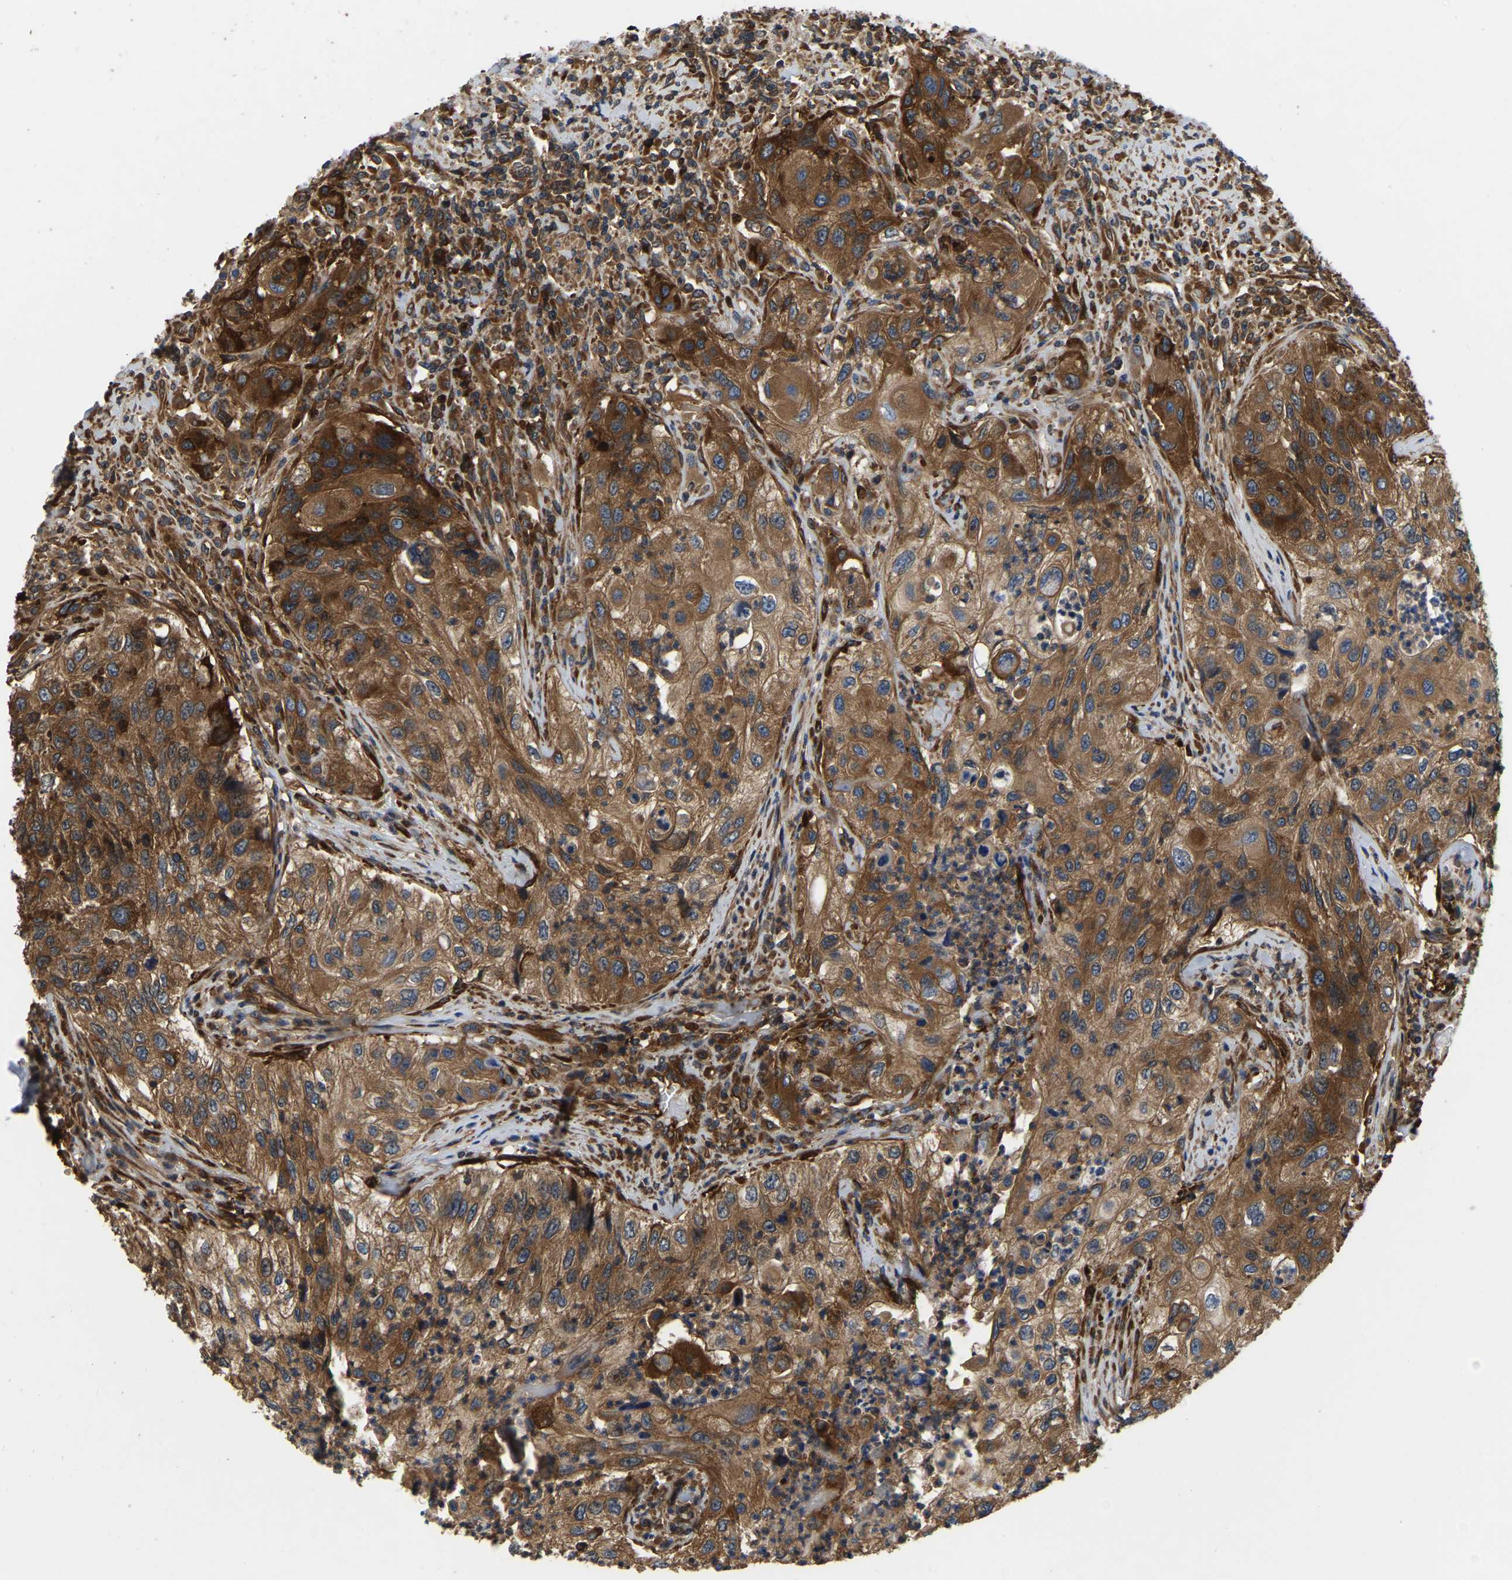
{"staining": {"intensity": "strong", "quantity": ">75%", "location": "cytoplasmic/membranous"}, "tissue": "urothelial cancer", "cell_type": "Tumor cells", "image_type": "cancer", "snomed": [{"axis": "morphology", "description": "Urothelial carcinoma, High grade"}, {"axis": "topography", "description": "Urinary bladder"}], "caption": "Urothelial cancer stained with DAB (3,3'-diaminobenzidine) IHC demonstrates high levels of strong cytoplasmic/membranous staining in approximately >75% of tumor cells.", "gene": "GARS1", "patient": {"sex": "female", "age": 60}}